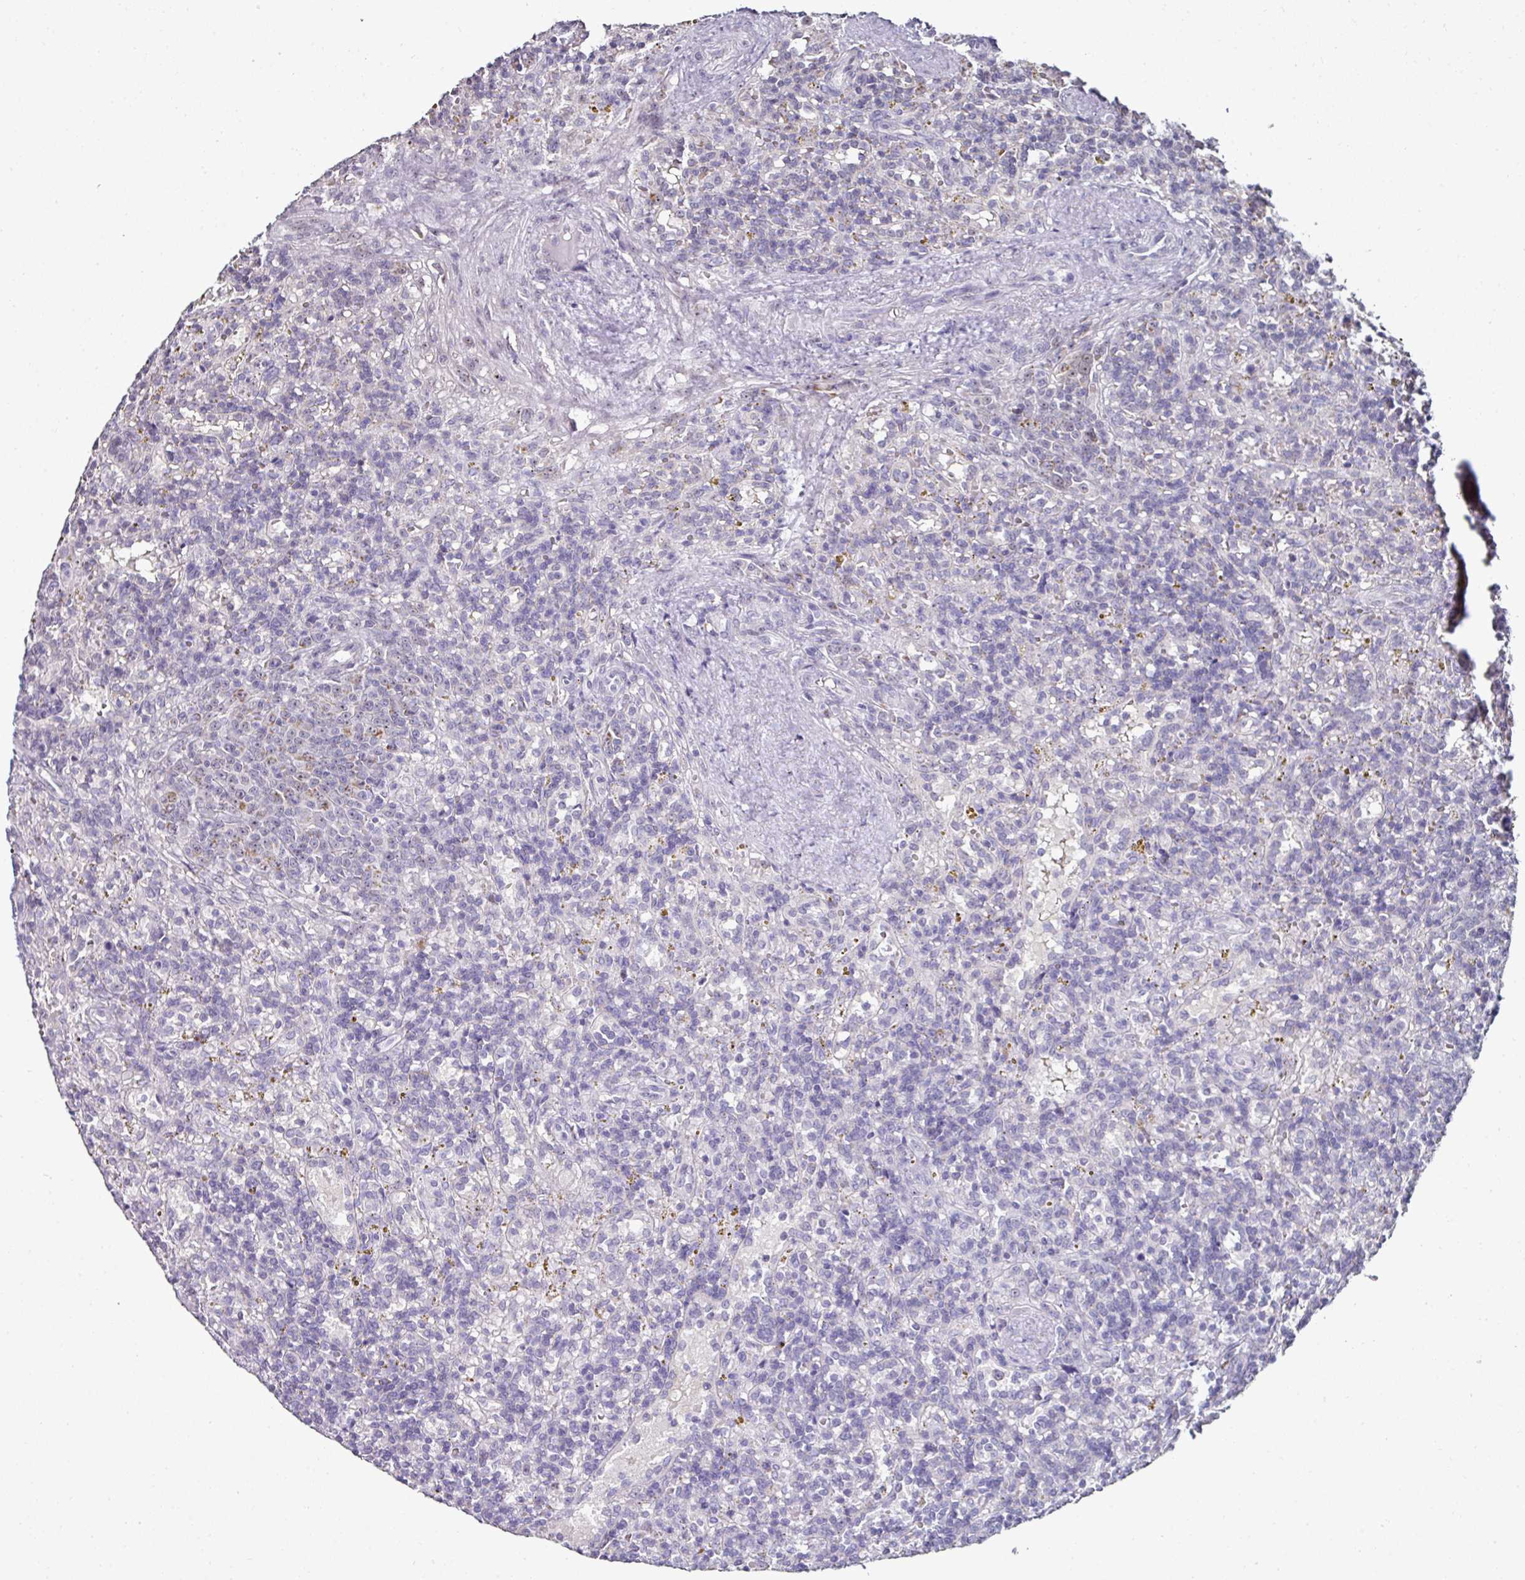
{"staining": {"intensity": "negative", "quantity": "none", "location": "none"}, "tissue": "lymphoma", "cell_type": "Tumor cells", "image_type": "cancer", "snomed": [{"axis": "morphology", "description": "Malignant lymphoma, non-Hodgkin's type, Low grade"}, {"axis": "topography", "description": "Spleen"}], "caption": "IHC of low-grade malignant lymphoma, non-Hodgkin's type displays no positivity in tumor cells.", "gene": "NACC2", "patient": {"sex": "male", "age": 67}}